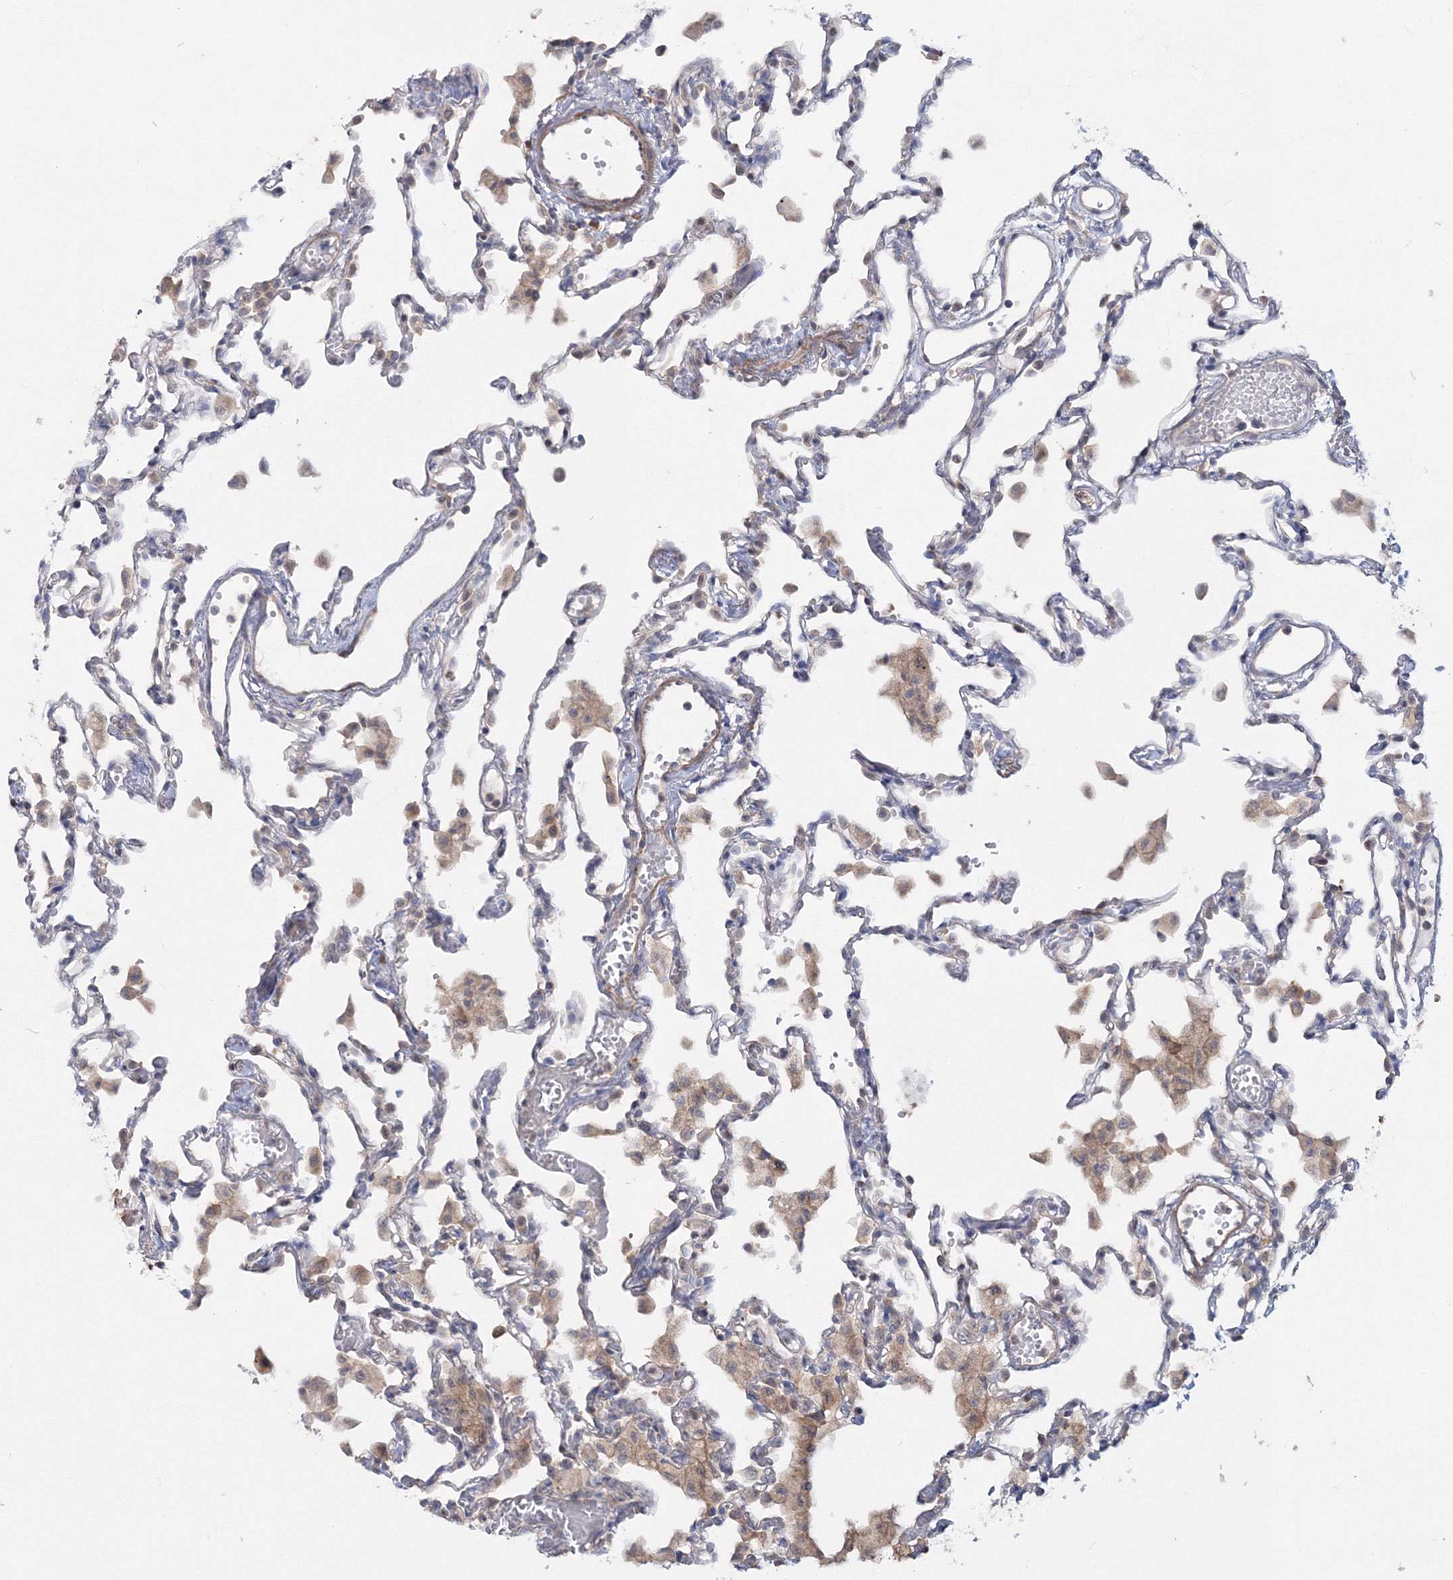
{"staining": {"intensity": "weak", "quantity": "<25%", "location": "cytoplasmic/membranous"}, "tissue": "lung", "cell_type": "Alveolar cells", "image_type": "normal", "snomed": [{"axis": "morphology", "description": "Normal tissue, NOS"}, {"axis": "topography", "description": "Bronchus"}, {"axis": "topography", "description": "Lung"}], "caption": "The immunohistochemistry histopathology image has no significant positivity in alveolar cells of lung.", "gene": "IPMK", "patient": {"sex": "female", "age": 49}}